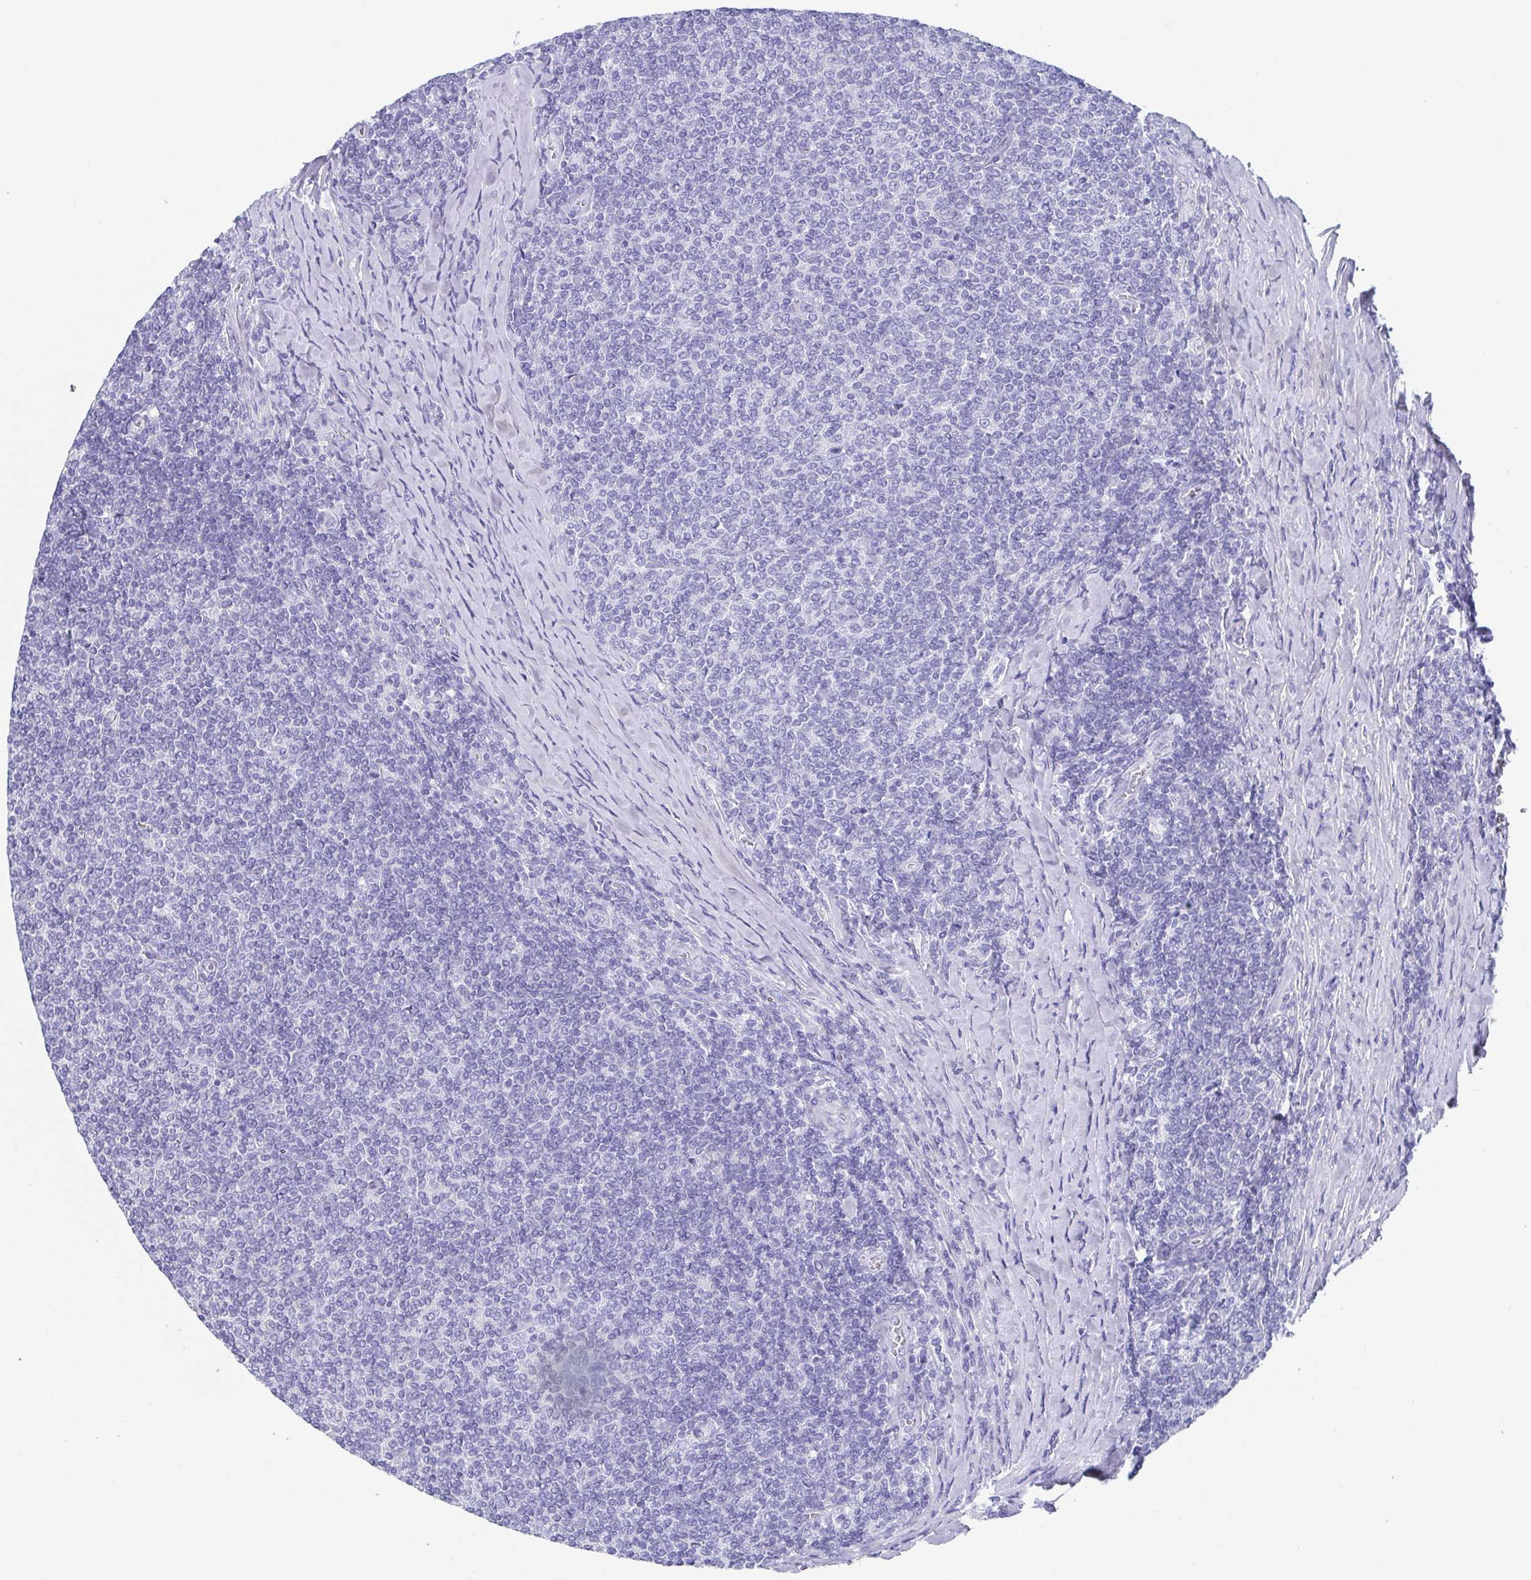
{"staining": {"intensity": "negative", "quantity": "none", "location": "none"}, "tissue": "lymphoma", "cell_type": "Tumor cells", "image_type": "cancer", "snomed": [{"axis": "morphology", "description": "Malignant lymphoma, non-Hodgkin's type, Low grade"}, {"axis": "topography", "description": "Lymph node"}], "caption": "The IHC micrograph has no significant staining in tumor cells of lymphoma tissue.", "gene": "SCGN", "patient": {"sex": "male", "age": 52}}